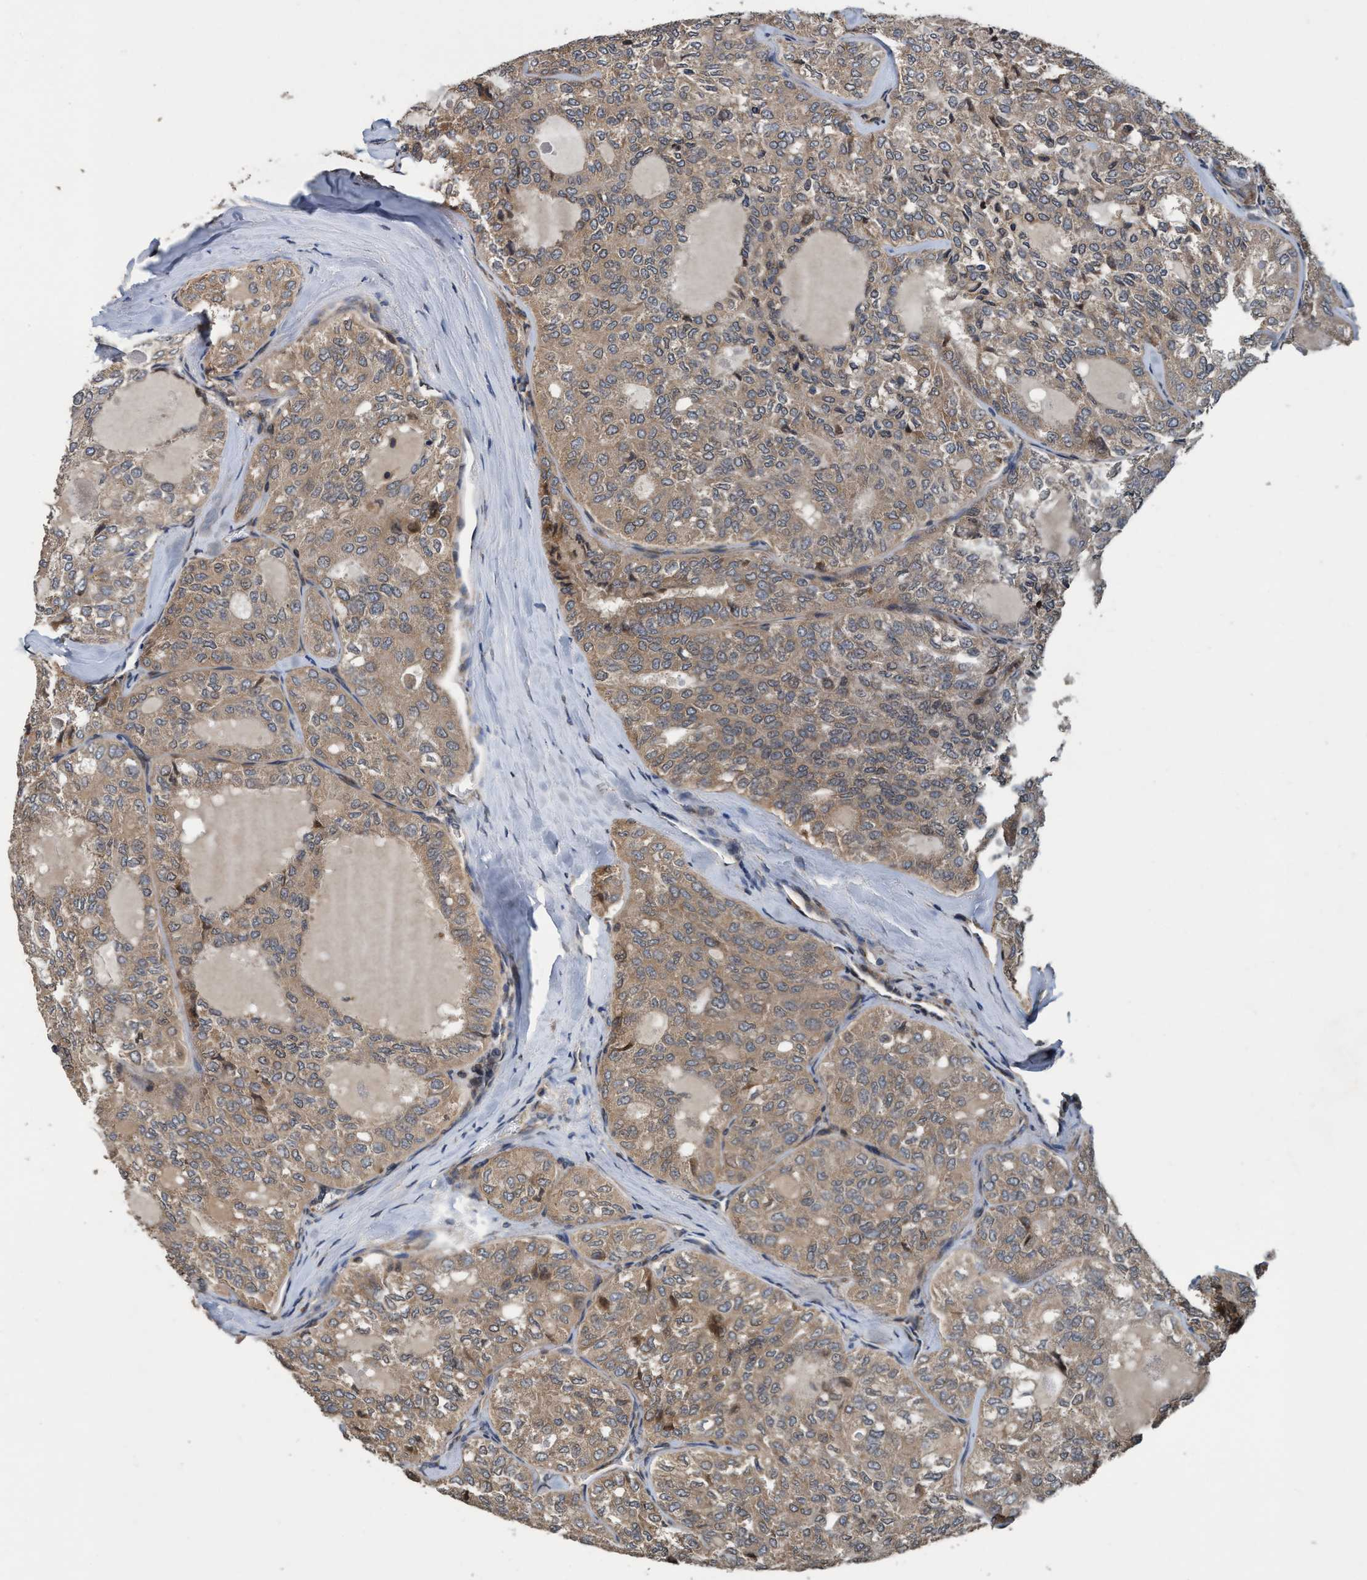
{"staining": {"intensity": "moderate", "quantity": ">75%", "location": "cytoplasmic/membranous"}, "tissue": "thyroid cancer", "cell_type": "Tumor cells", "image_type": "cancer", "snomed": [{"axis": "morphology", "description": "Follicular adenoma carcinoma, NOS"}, {"axis": "topography", "description": "Thyroid gland"}], "caption": "A high-resolution micrograph shows immunohistochemistry staining of thyroid follicular adenoma carcinoma, which exhibits moderate cytoplasmic/membranous expression in approximately >75% of tumor cells.", "gene": "MACC1", "patient": {"sex": "male", "age": 75}}